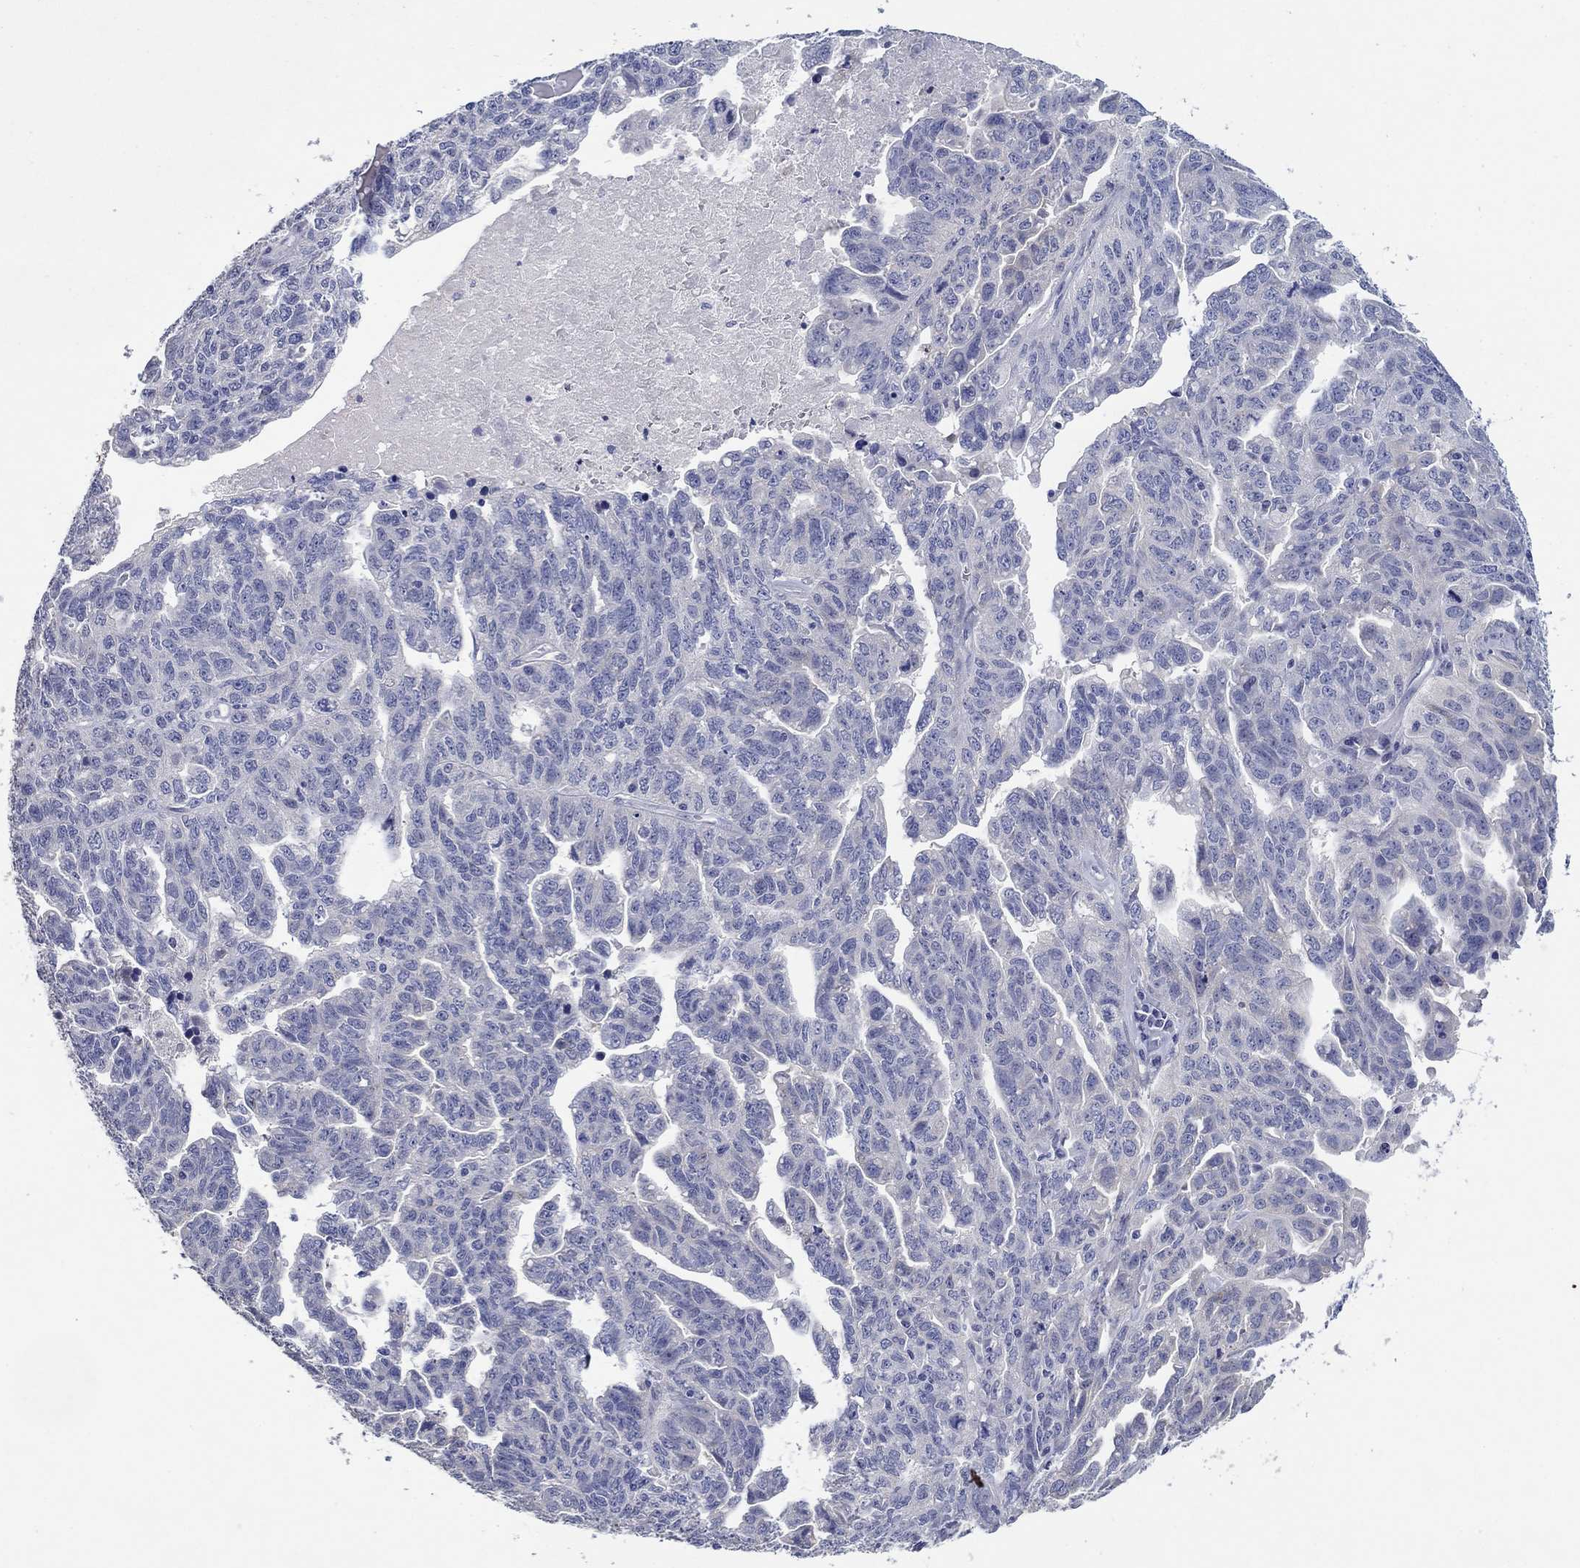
{"staining": {"intensity": "negative", "quantity": "none", "location": "none"}, "tissue": "ovarian cancer", "cell_type": "Tumor cells", "image_type": "cancer", "snomed": [{"axis": "morphology", "description": "Cystadenocarcinoma, serous, NOS"}, {"axis": "topography", "description": "Ovary"}], "caption": "Micrograph shows no significant protein staining in tumor cells of ovarian cancer.", "gene": "HDC", "patient": {"sex": "female", "age": 71}}